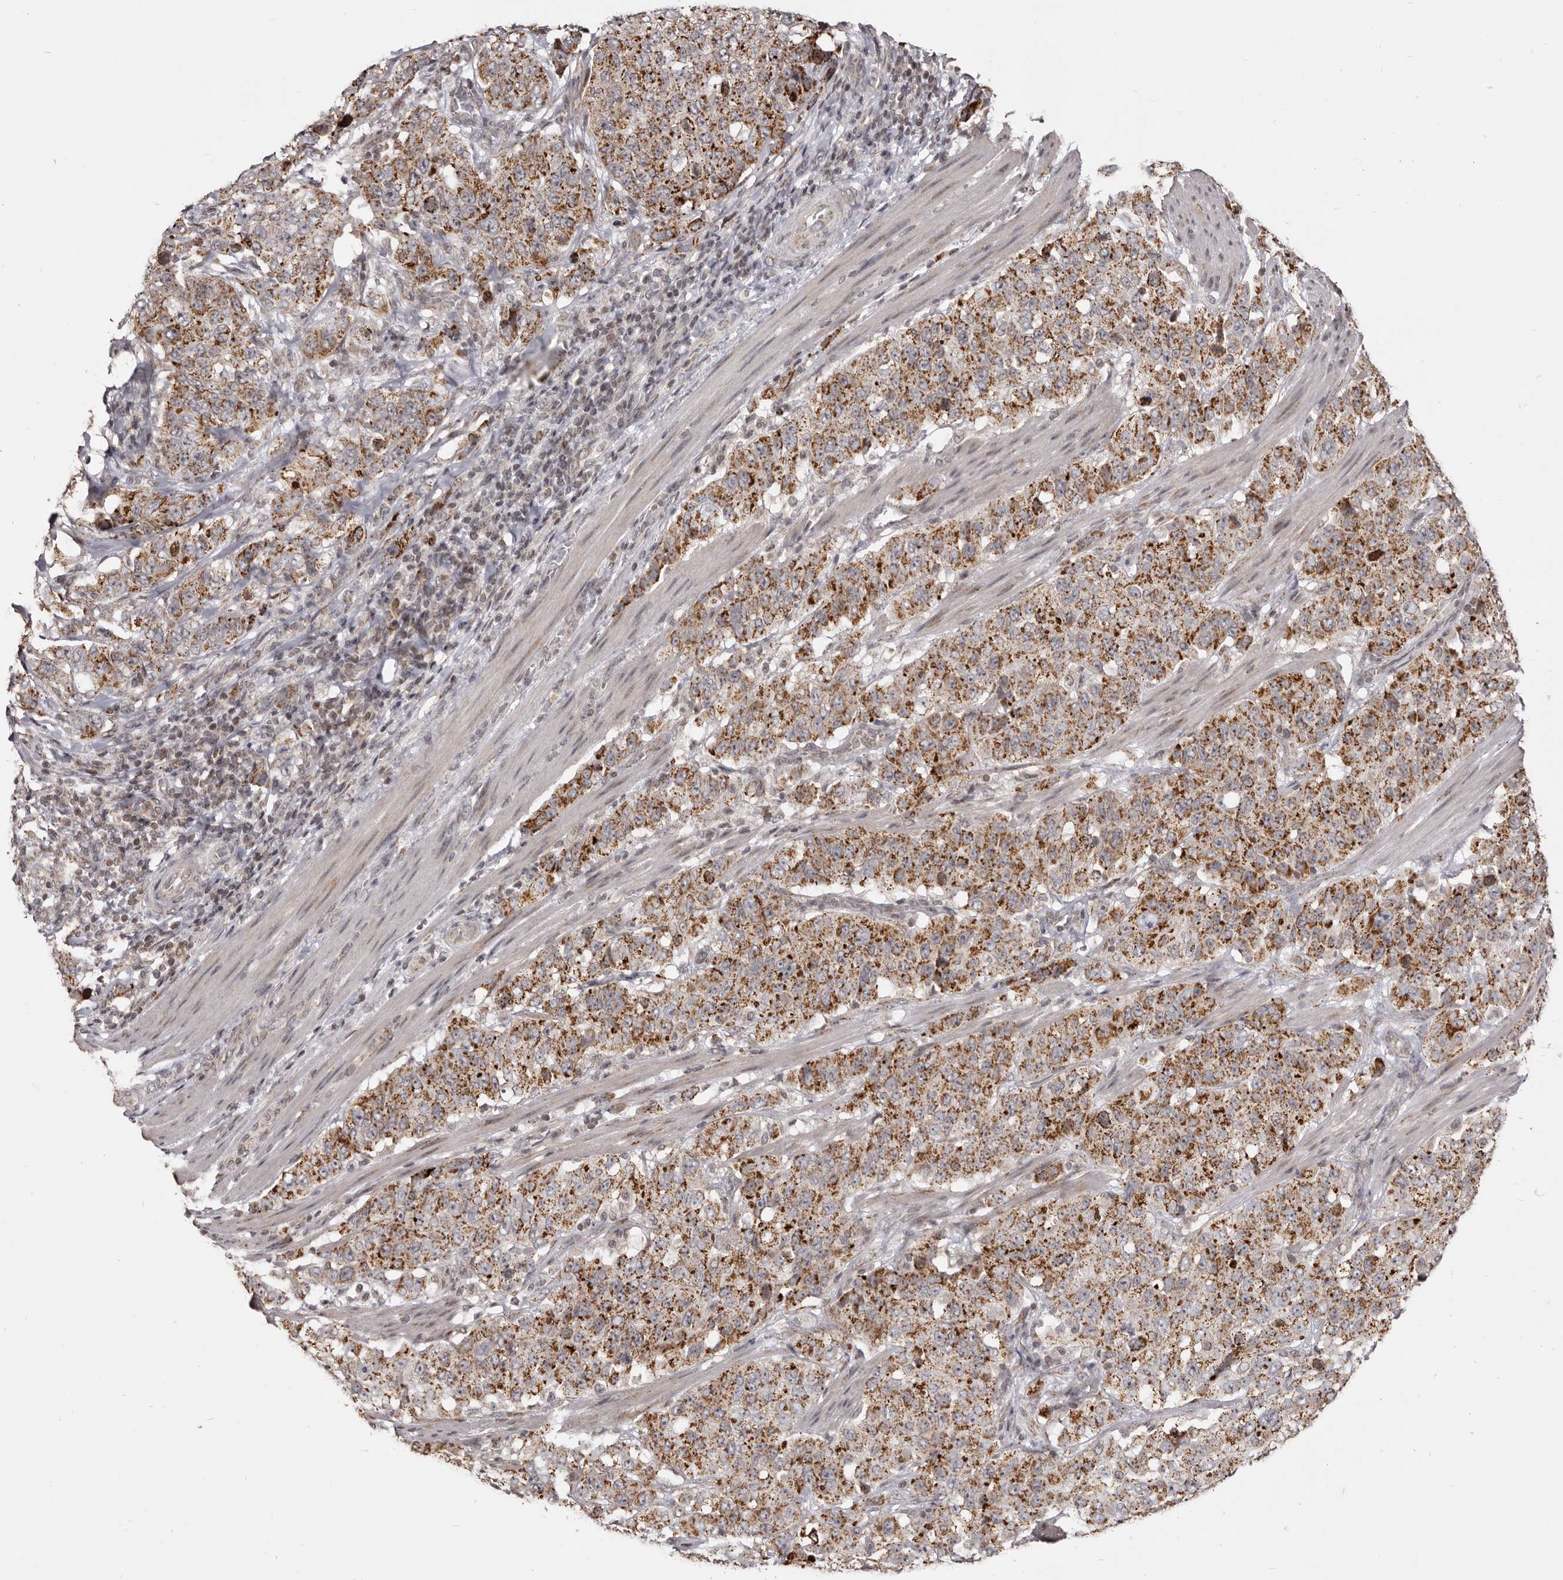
{"staining": {"intensity": "moderate", "quantity": ">75%", "location": "cytoplasmic/membranous"}, "tissue": "stomach cancer", "cell_type": "Tumor cells", "image_type": "cancer", "snomed": [{"axis": "morphology", "description": "Adenocarcinoma, NOS"}, {"axis": "topography", "description": "Stomach"}], "caption": "DAB immunohistochemical staining of stomach cancer (adenocarcinoma) reveals moderate cytoplasmic/membranous protein staining in approximately >75% of tumor cells. Nuclei are stained in blue.", "gene": "THUMPD1", "patient": {"sex": "male", "age": 48}}